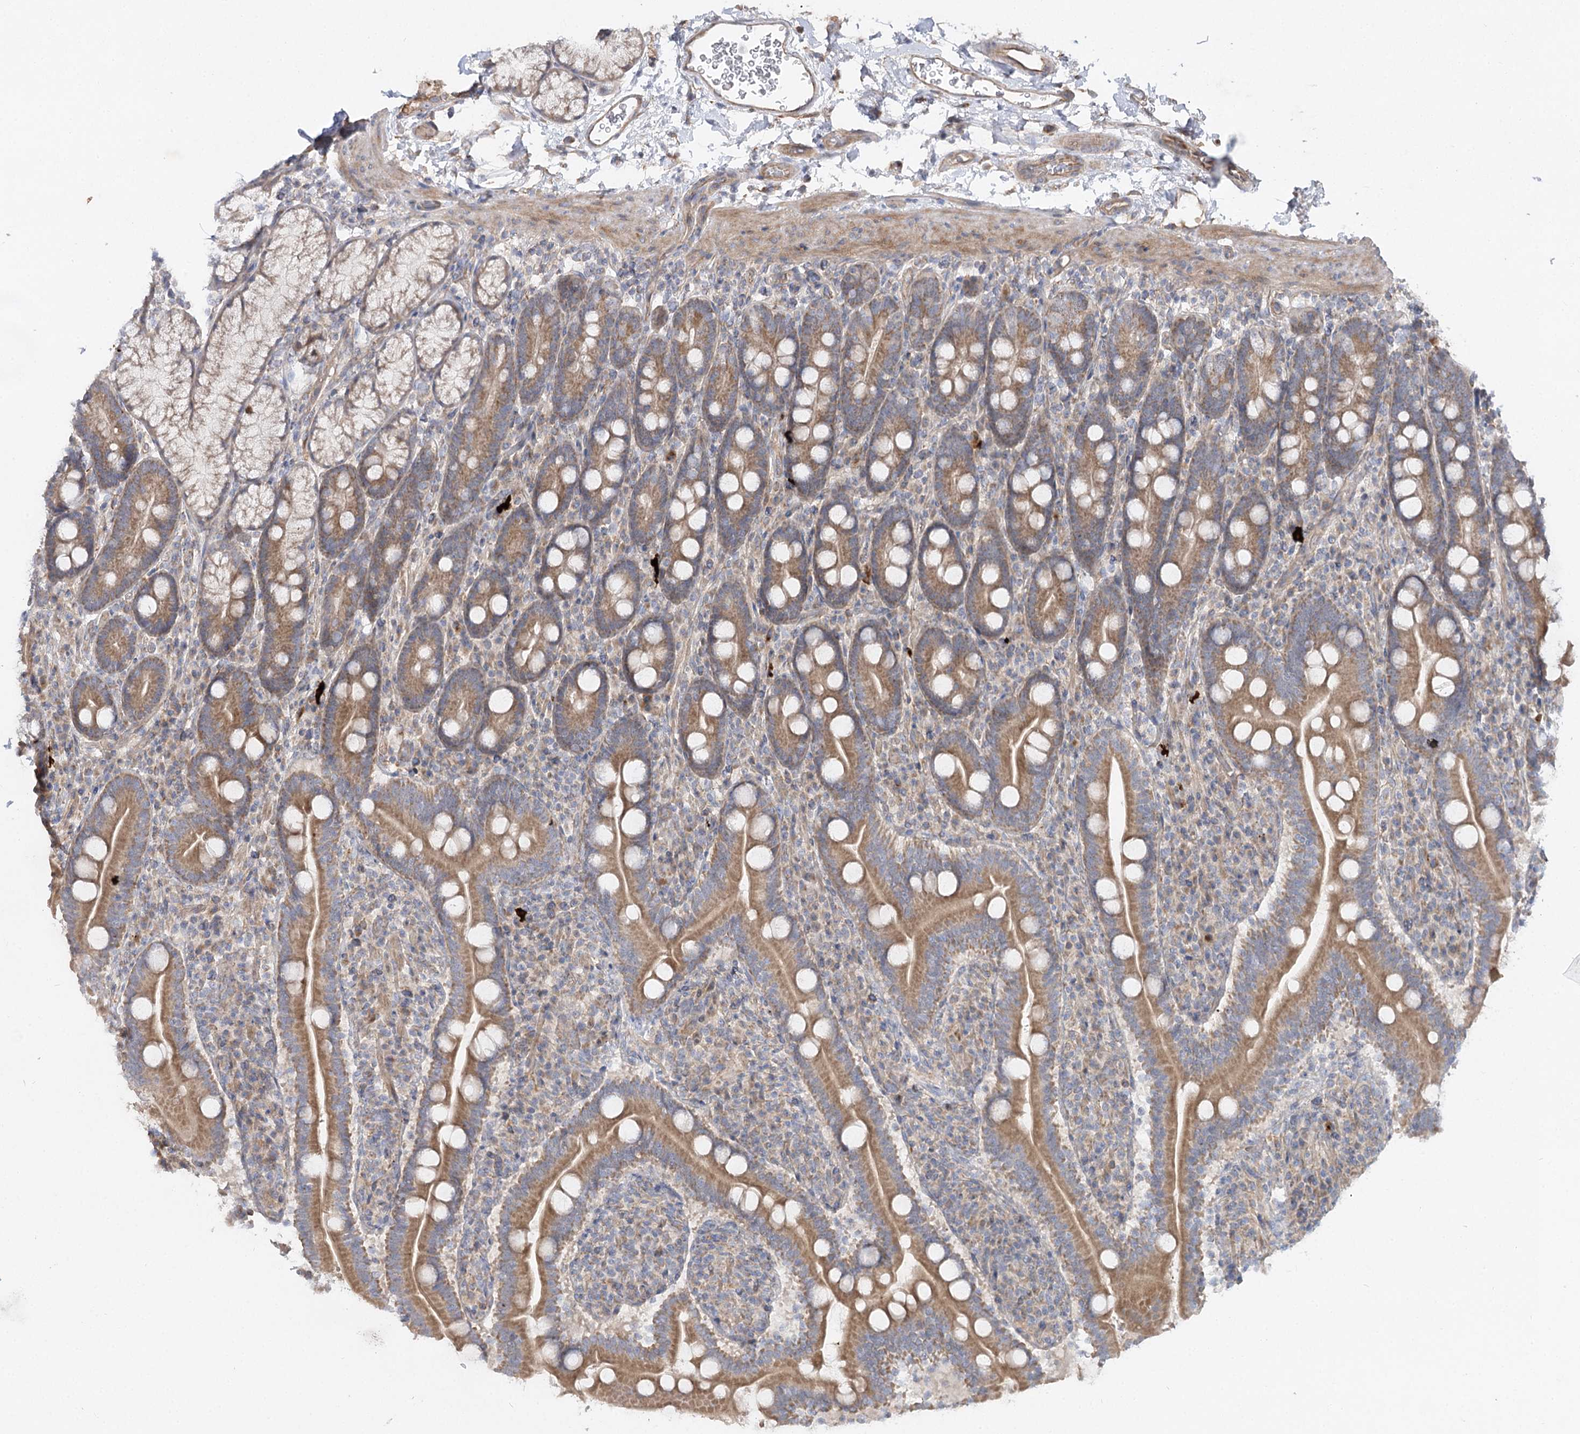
{"staining": {"intensity": "moderate", "quantity": ">75%", "location": "cytoplasmic/membranous"}, "tissue": "duodenum", "cell_type": "Glandular cells", "image_type": "normal", "snomed": [{"axis": "morphology", "description": "Normal tissue, NOS"}, {"axis": "topography", "description": "Duodenum"}], "caption": "An immunohistochemistry image of normal tissue is shown. Protein staining in brown shows moderate cytoplasmic/membranous positivity in duodenum within glandular cells.", "gene": "KIAA0825", "patient": {"sex": "male", "age": 35}}